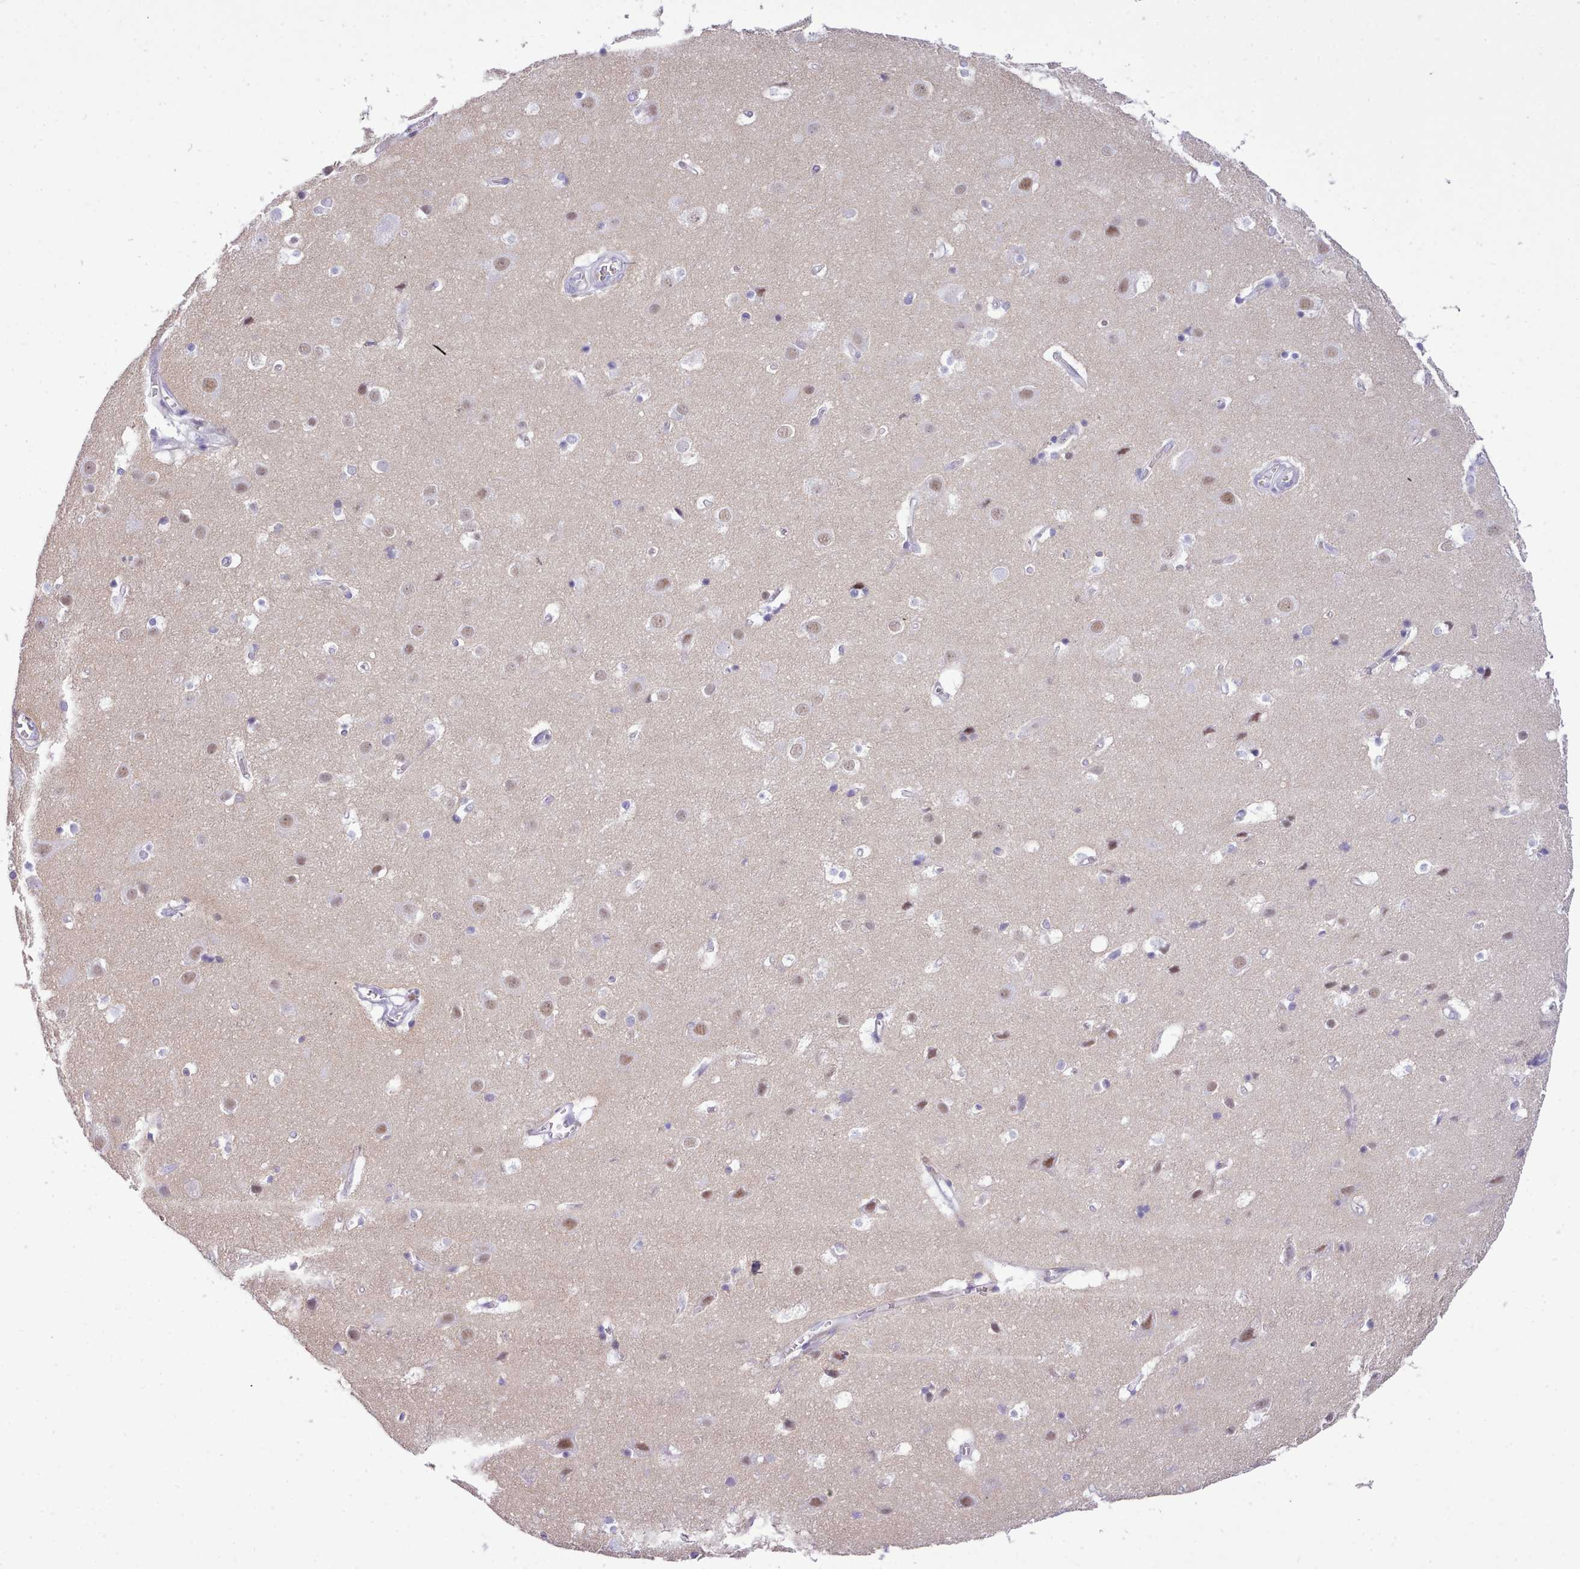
{"staining": {"intensity": "negative", "quantity": "none", "location": "none"}, "tissue": "cerebral cortex", "cell_type": "Endothelial cells", "image_type": "normal", "snomed": [{"axis": "morphology", "description": "Normal tissue, NOS"}, {"axis": "topography", "description": "Cerebral cortex"}], "caption": "IHC image of normal cerebral cortex stained for a protein (brown), which displays no expression in endothelial cells. Nuclei are stained in blue.", "gene": "LRRC37A2", "patient": {"sex": "male", "age": 54}}